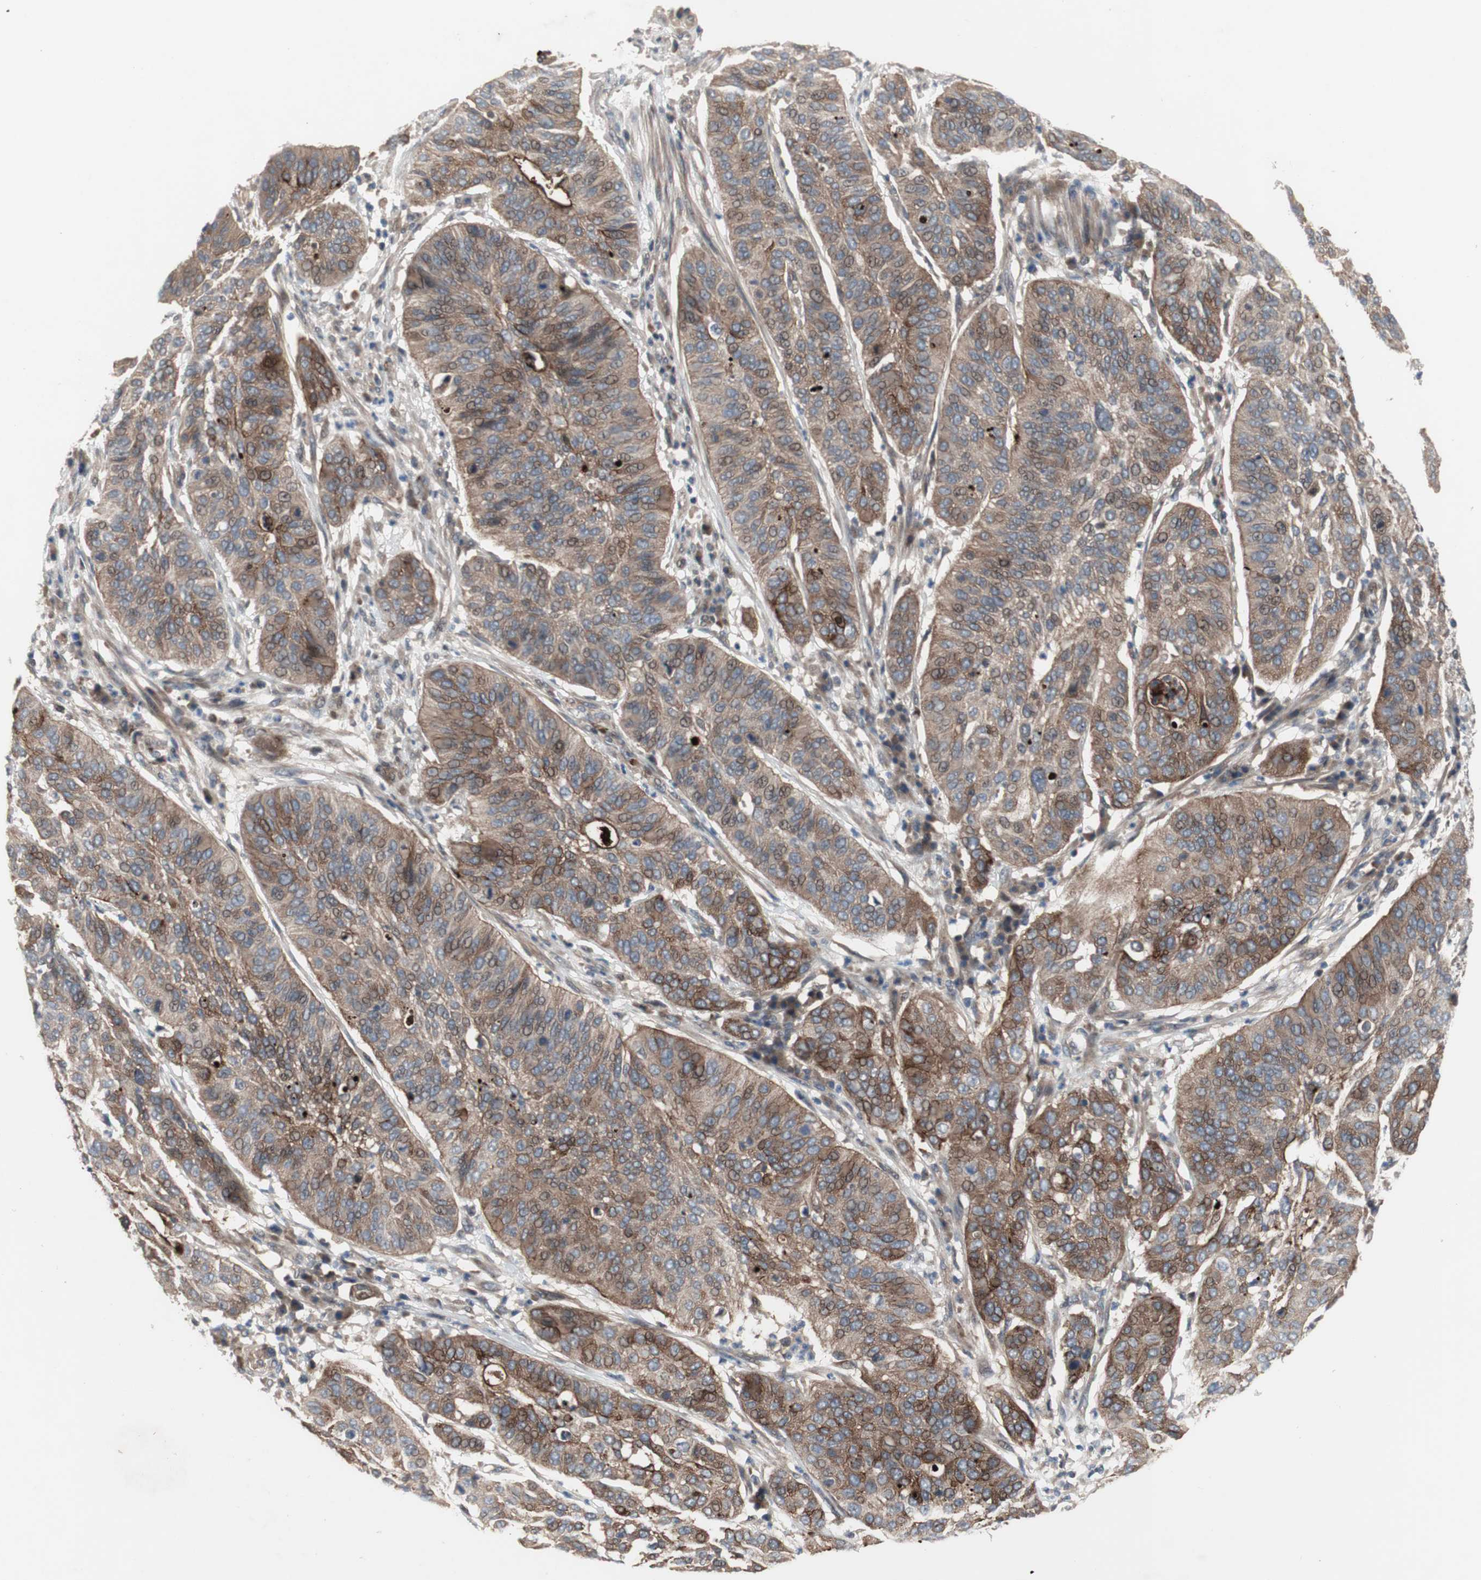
{"staining": {"intensity": "weak", "quantity": ">75%", "location": "cytoplasmic/membranous"}, "tissue": "cervical cancer", "cell_type": "Tumor cells", "image_type": "cancer", "snomed": [{"axis": "morphology", "description": "Squamous cell carcinoma, NOS"}, {"axis": "topography", "description": "Cervix"}], "caption": "This histopathology image exhibits IHC staining of cervical squamous cell carcinoma, with low weak cytoplasmic/membranous positivity in about >75% of tumor cells.", "gene": "OAZ1", "patient": {"sex": "female", "age": 39}}